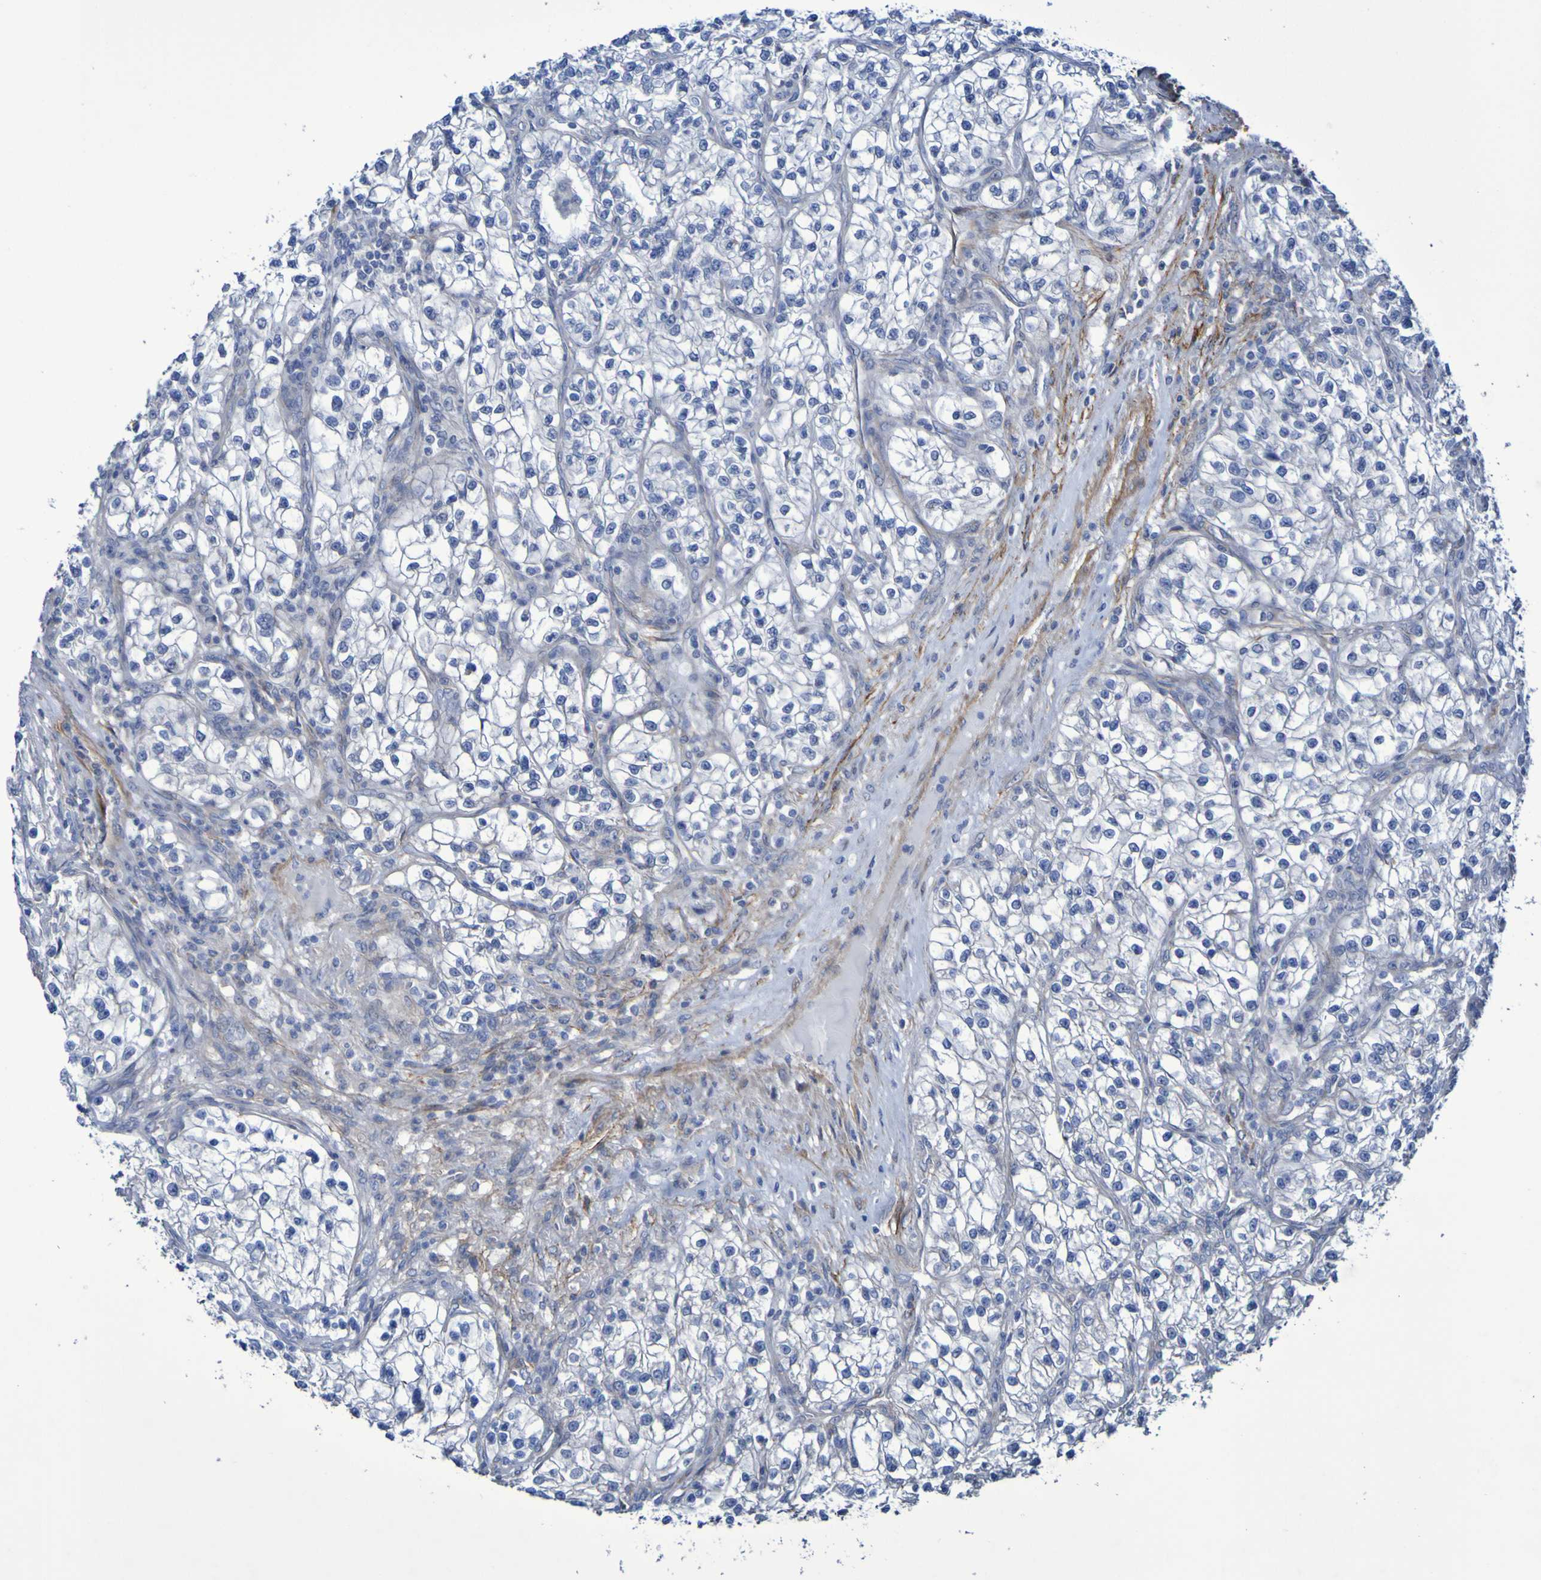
{"staining": {"intensity": "negative", "quantity": "none", "location": "none"}, "tissue": "renal cancer", "cell_type": "Tumor cells", "image_type": "cancer", "snomed": [{"axis": "morphology", "description": "Adenocarcinoma, NOS"}, {"axis": "topography", "description": "Kidney"}], "caption": "Tumor cells show no significant protein staining in renal cancer (adenocarcinoma). Brightfield microscopy of immunohistochemistry stained with DAB (3,3'-diaminobenzidine) (brown) and hematoxylin (blue), captured at high magnification.", "gene": "LPP", "patient": {"sex": "female", "age": 57}}